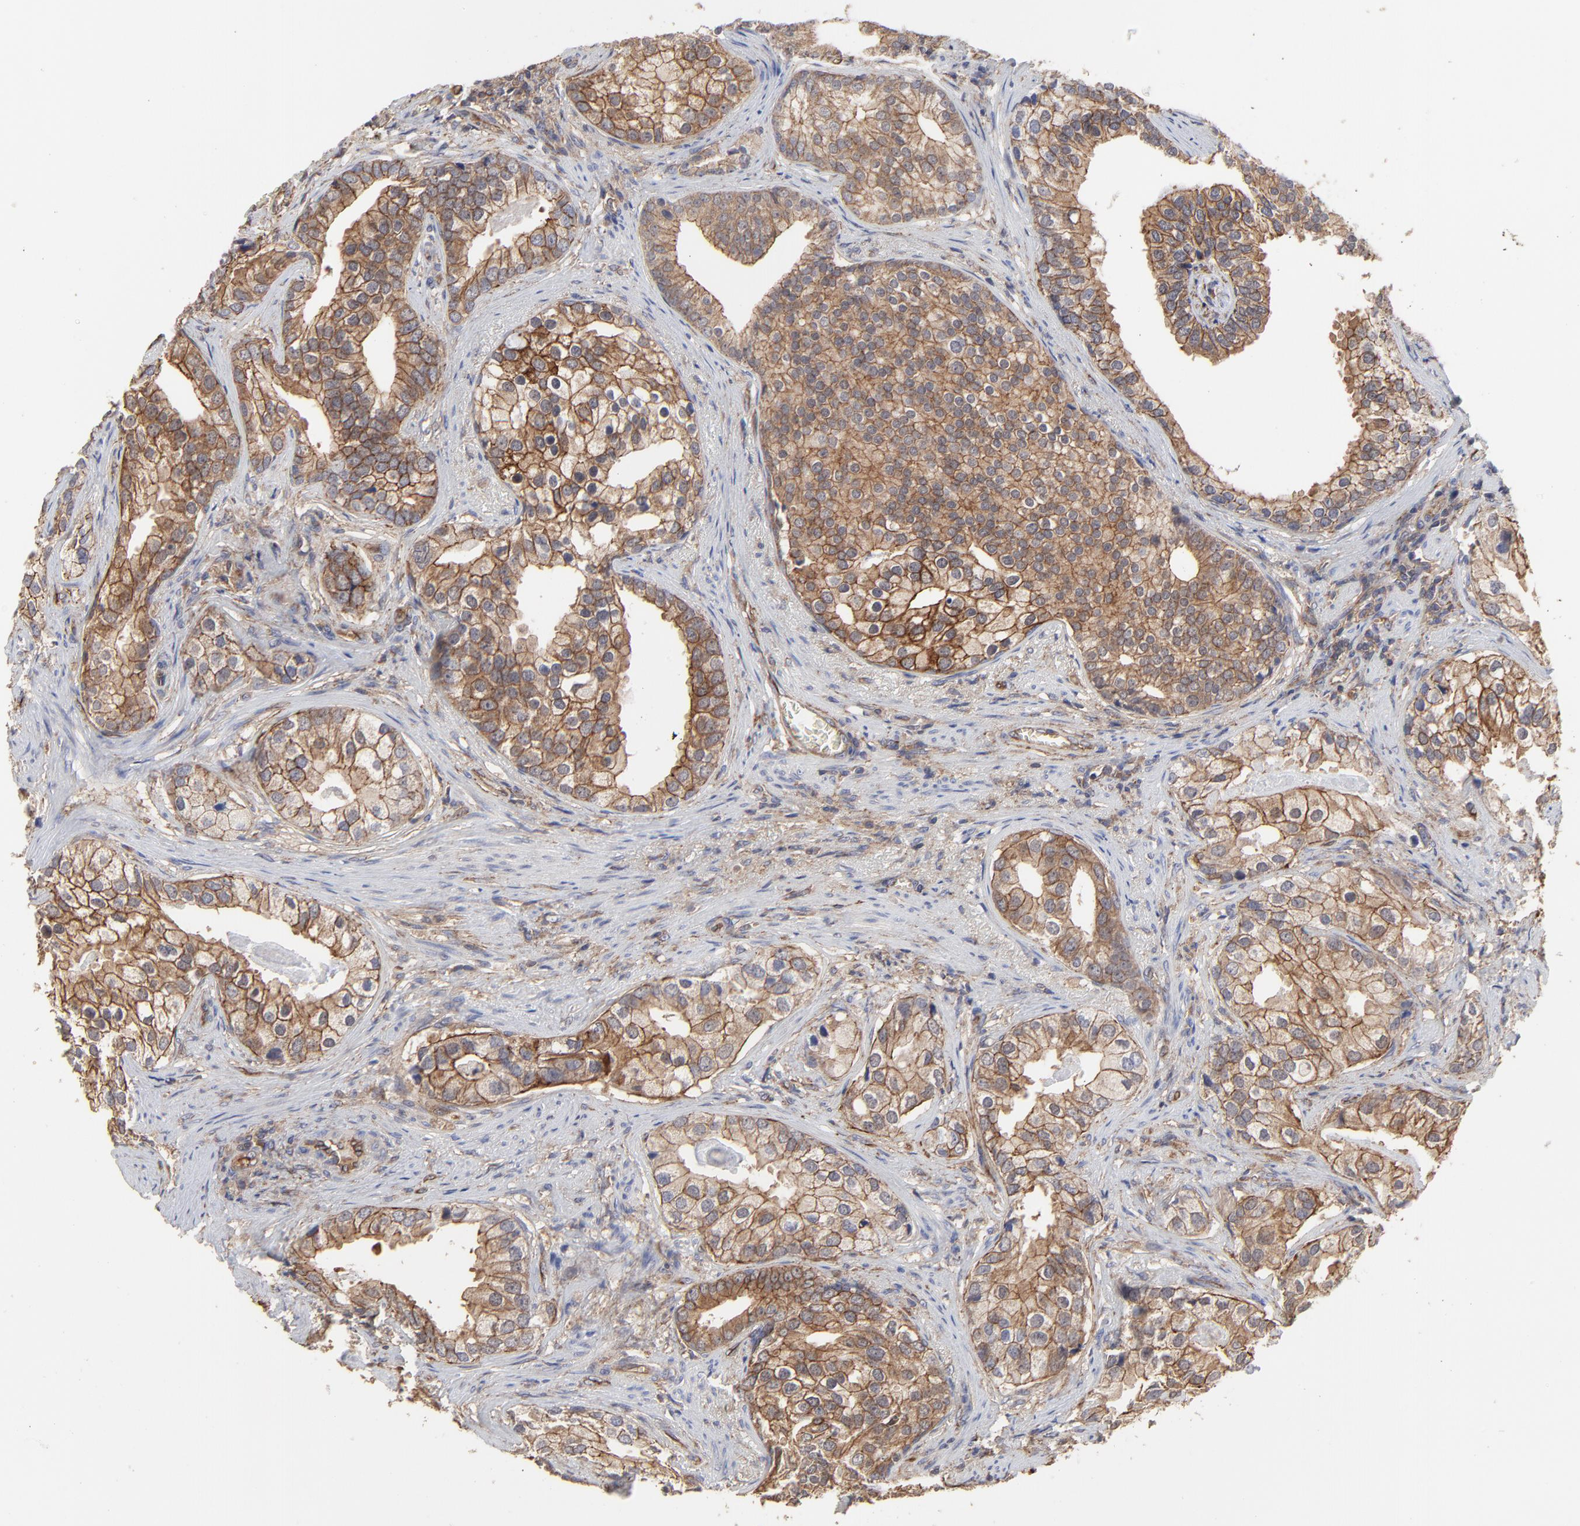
{"staining": {"intensity": "moderate", "quantity": "25%-75%", "location": "cytoplasmic/membranous"}, "tissue": "prostate cancer", "cell_type": "Tumor cells", "image_type": "cancer", "snomed": [{"axis": "morphology", "description": "Adenocarcinoma, Low grade"}, {"axis": "topography", "description": "Prostate"}], "caption": "Human prostate cancer (adenocarcinoma (low-grade)) stained for a protein (brown) exhibits moderate cytoplasmic/membranous positive staining in about 25%-75% of tumor cells.", "gene": "ARMT1", "patient": {"sex": "male", "age": 71}}